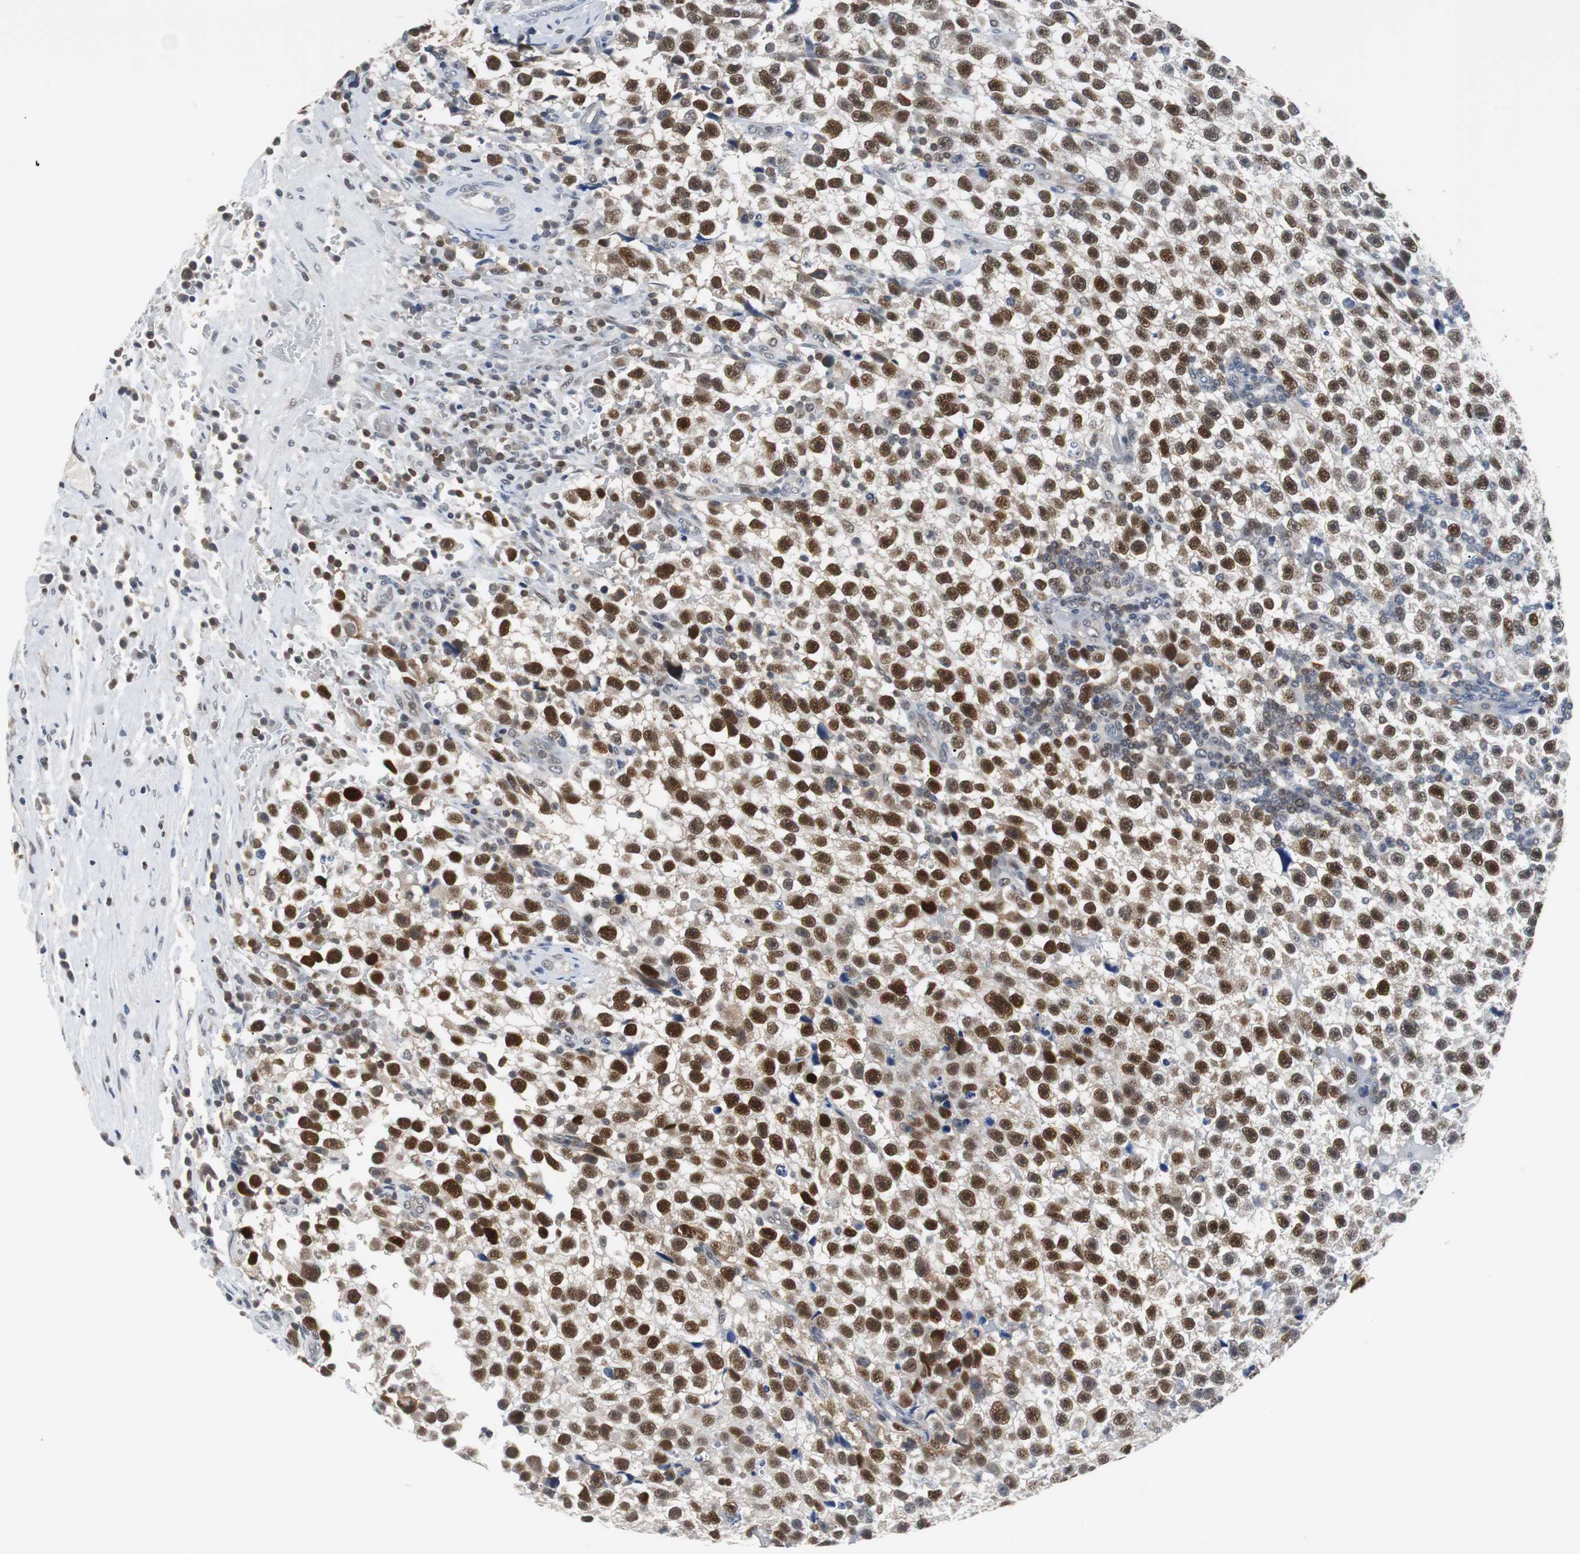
{"staining": {"intensity": "strong", "quantity": ">75%", "location": "nuclear"}, "tissue": "testis cancer", "cell_type": "Tumor cells", "image_type": "cancer", "snomed": [{"axis": "morphology", "description": "Seminoma, NOS"}, {"axis": "topography", "description": "Testis"}], "caption": "DAB immunohistochemical staining of testis seminoma shows strong nuclear protein expression in about >75% of tumor cells.", "gene": "SIRT1", "patient": {"sex": "male", "age": 33}}